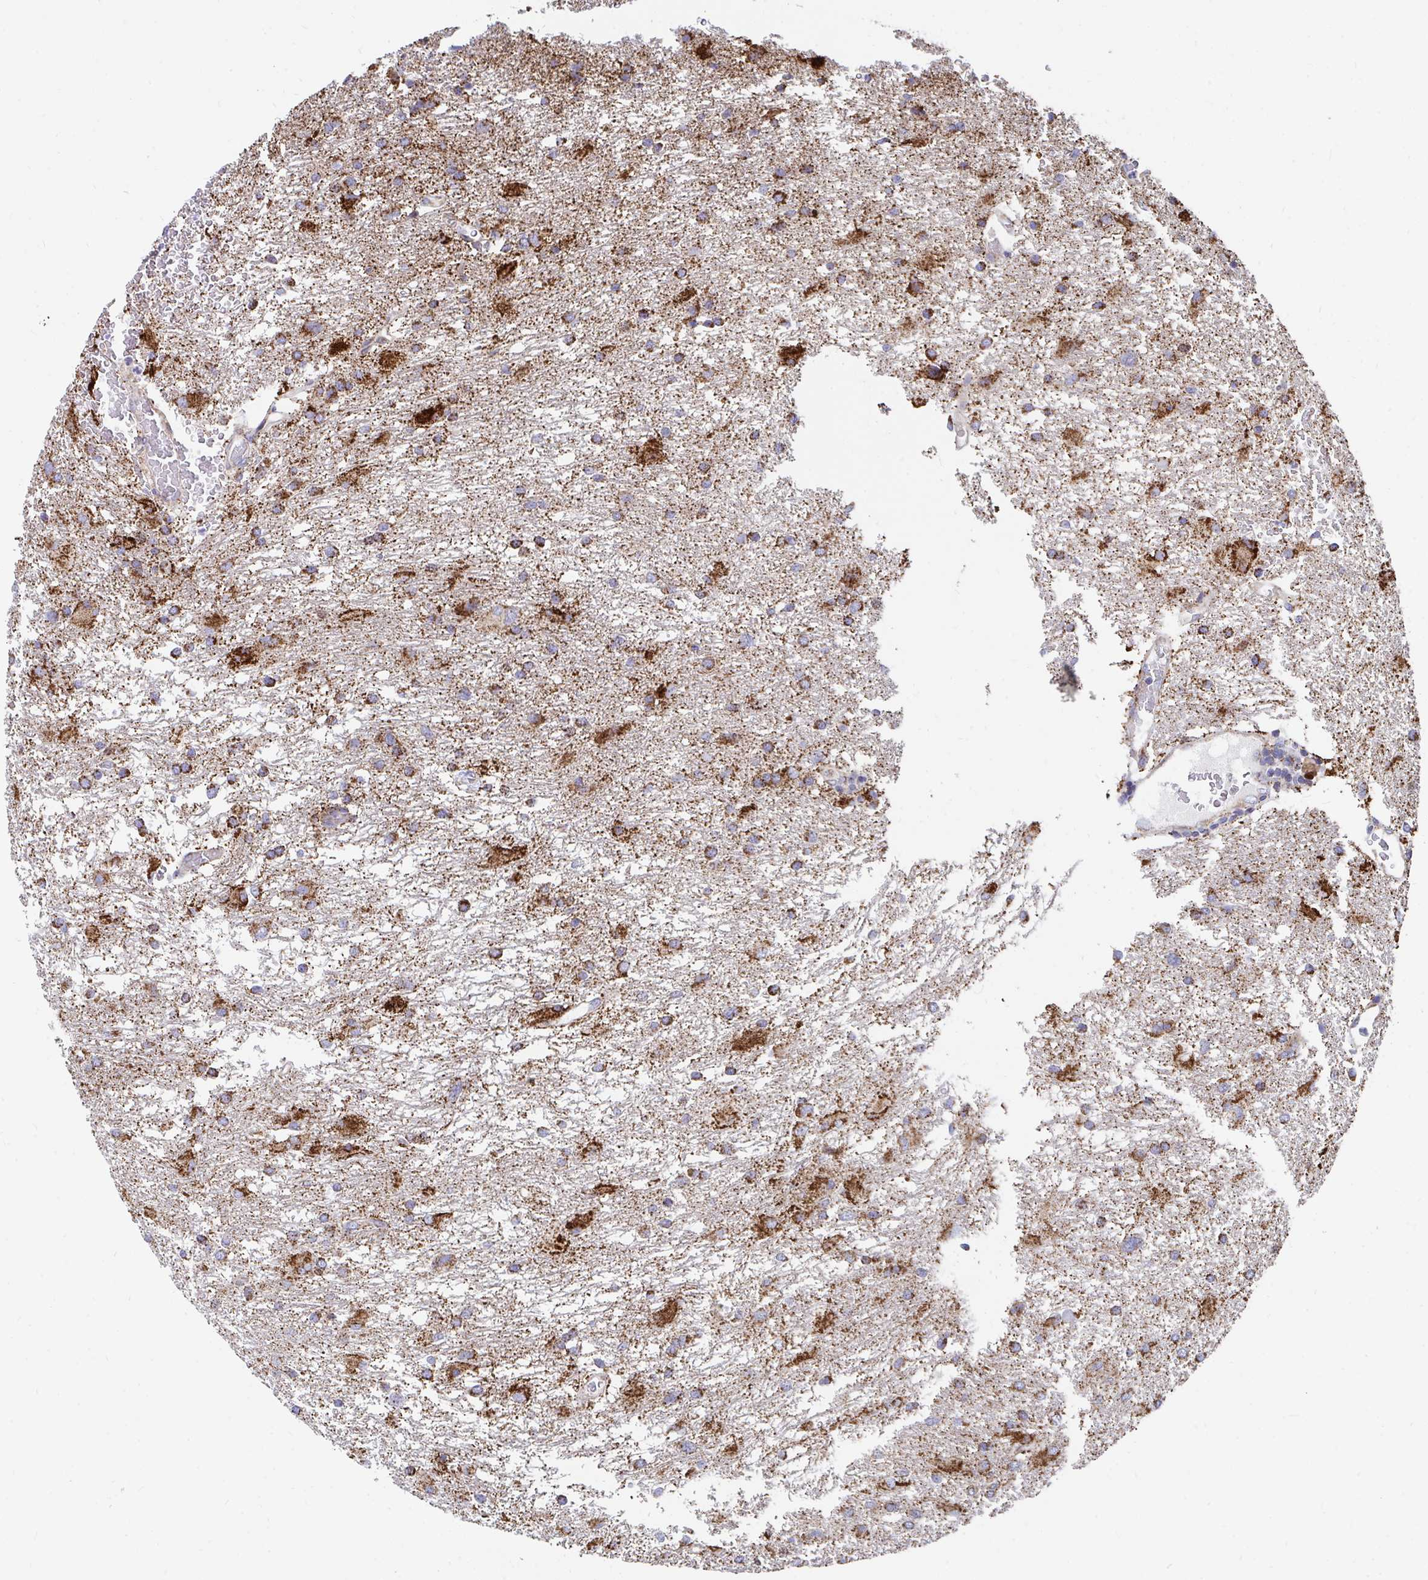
{"staining": {"intensity": "strong", "quantity": "25%-75%", "location": "cytoplasmic/membranous"}, "tissue": "glioma", "cell_type": "Tumor cells", "image_type": "cancer", "snomed": [{"axis": "morphology", "description": "Glioma, malignant, High grade"}, {"axis": "topography", "description": "Brain"}], "caption": "Tumor cells demonstrate strong cytoplasmic/membranous staining in approximately 25%-75% of cells in malignant high-grade glioma.", "gene": "PC", "patient": {"sex": "male", "age": 53}}